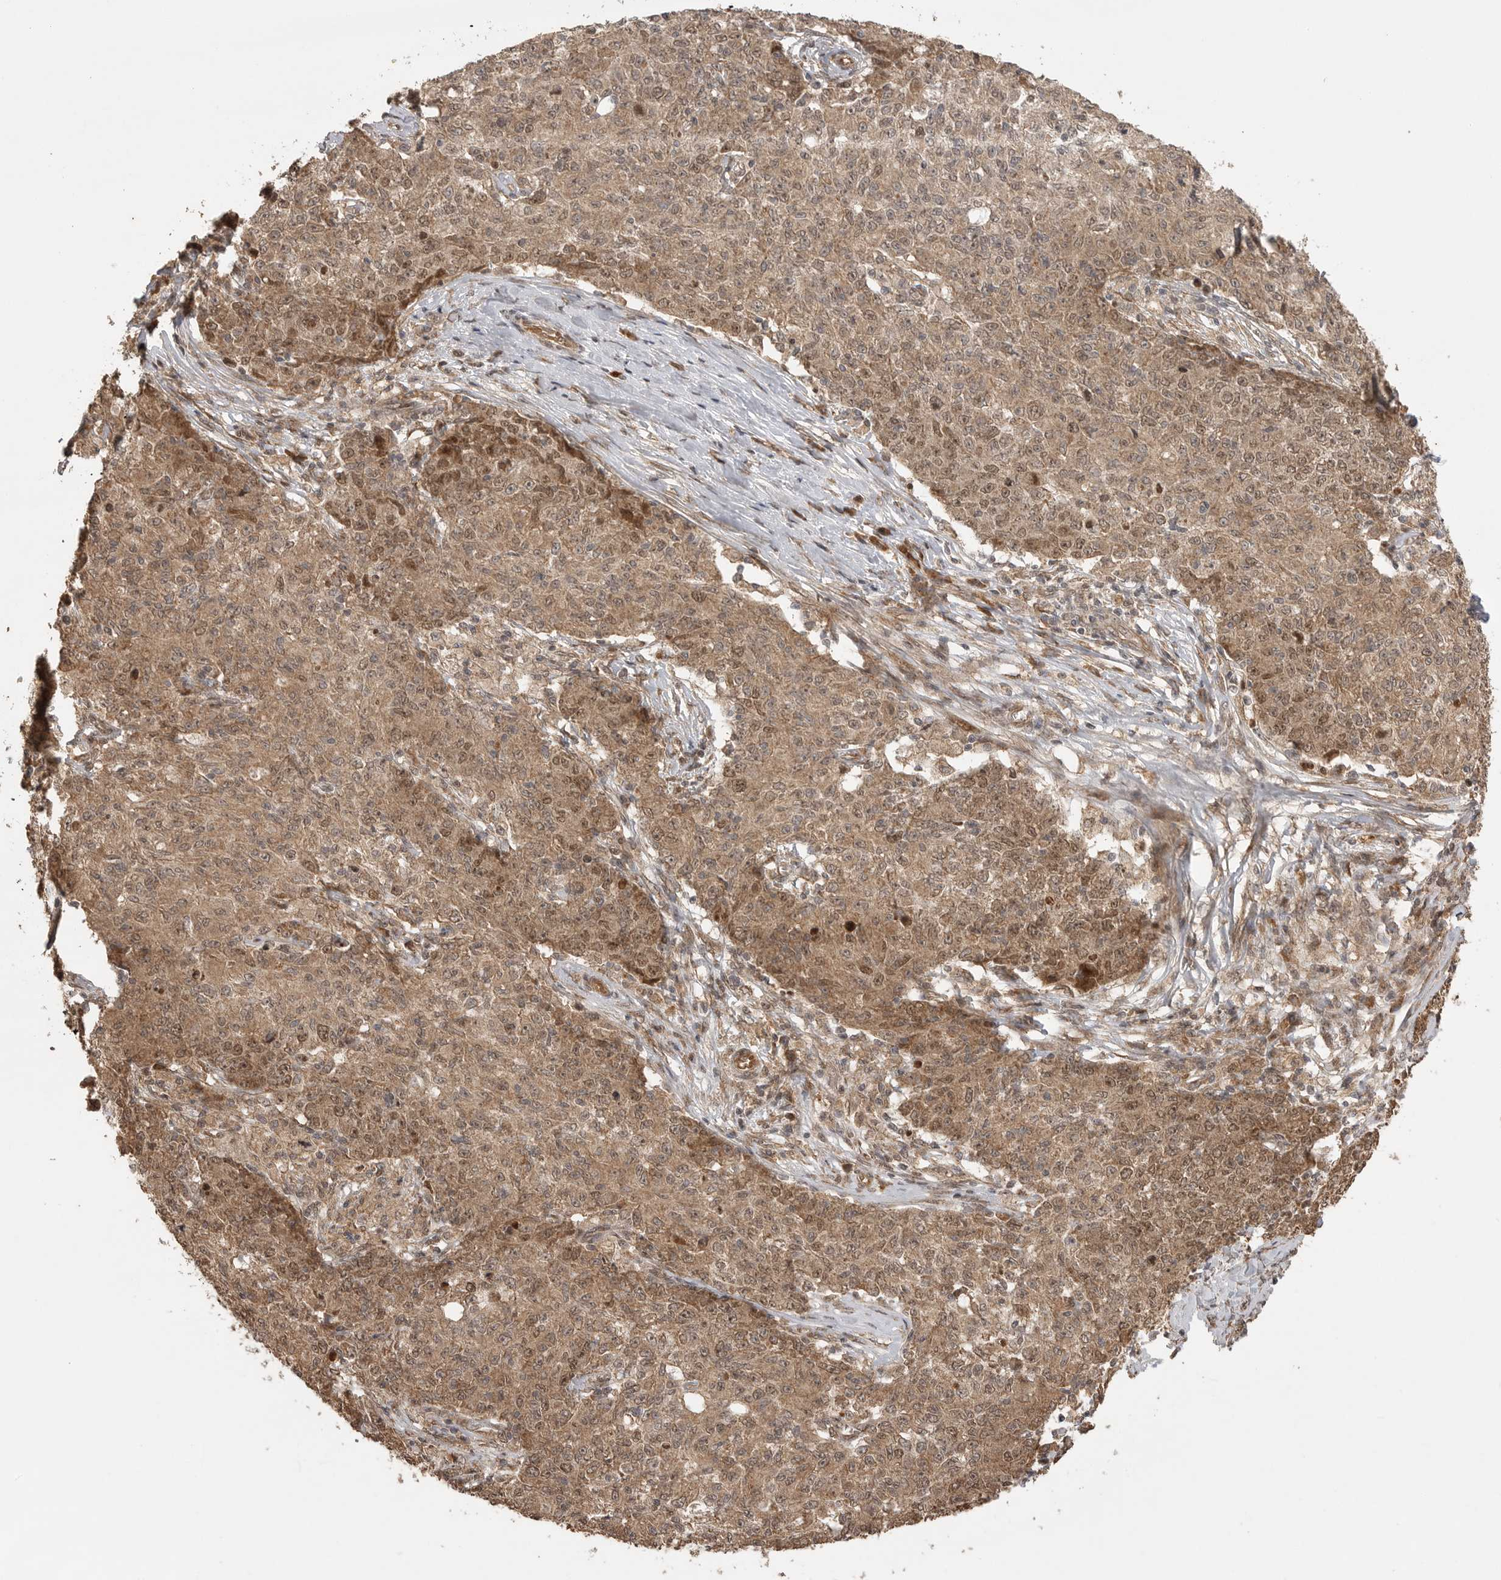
{"staining": {"intensity": "moderate", "quantity": ">75%", "location": "cytoplasmic/membranous,nuclear"}, "tissue": "ovarian cancer", "cell_type": "Tumor cells", "image_type": "cancer", "snomed": [{"axis": "morphology", "description": "Carcinoma, endometroid"}, {"axis": "topography", "description": "Ovary"}], "caption": "The photomicrograph demonstrates staining of ovarian endometroid carcinoma, revealing moderate cytoplasmic/membranous and nuclear protein expression (brown color) within tumor cells. Using DAB (brown) and hematoxylin (blue) stains, captured at high magnification using brightfield microscopy.", "gene": "BOC", "patient": {"sex": "female", "age": 42}}